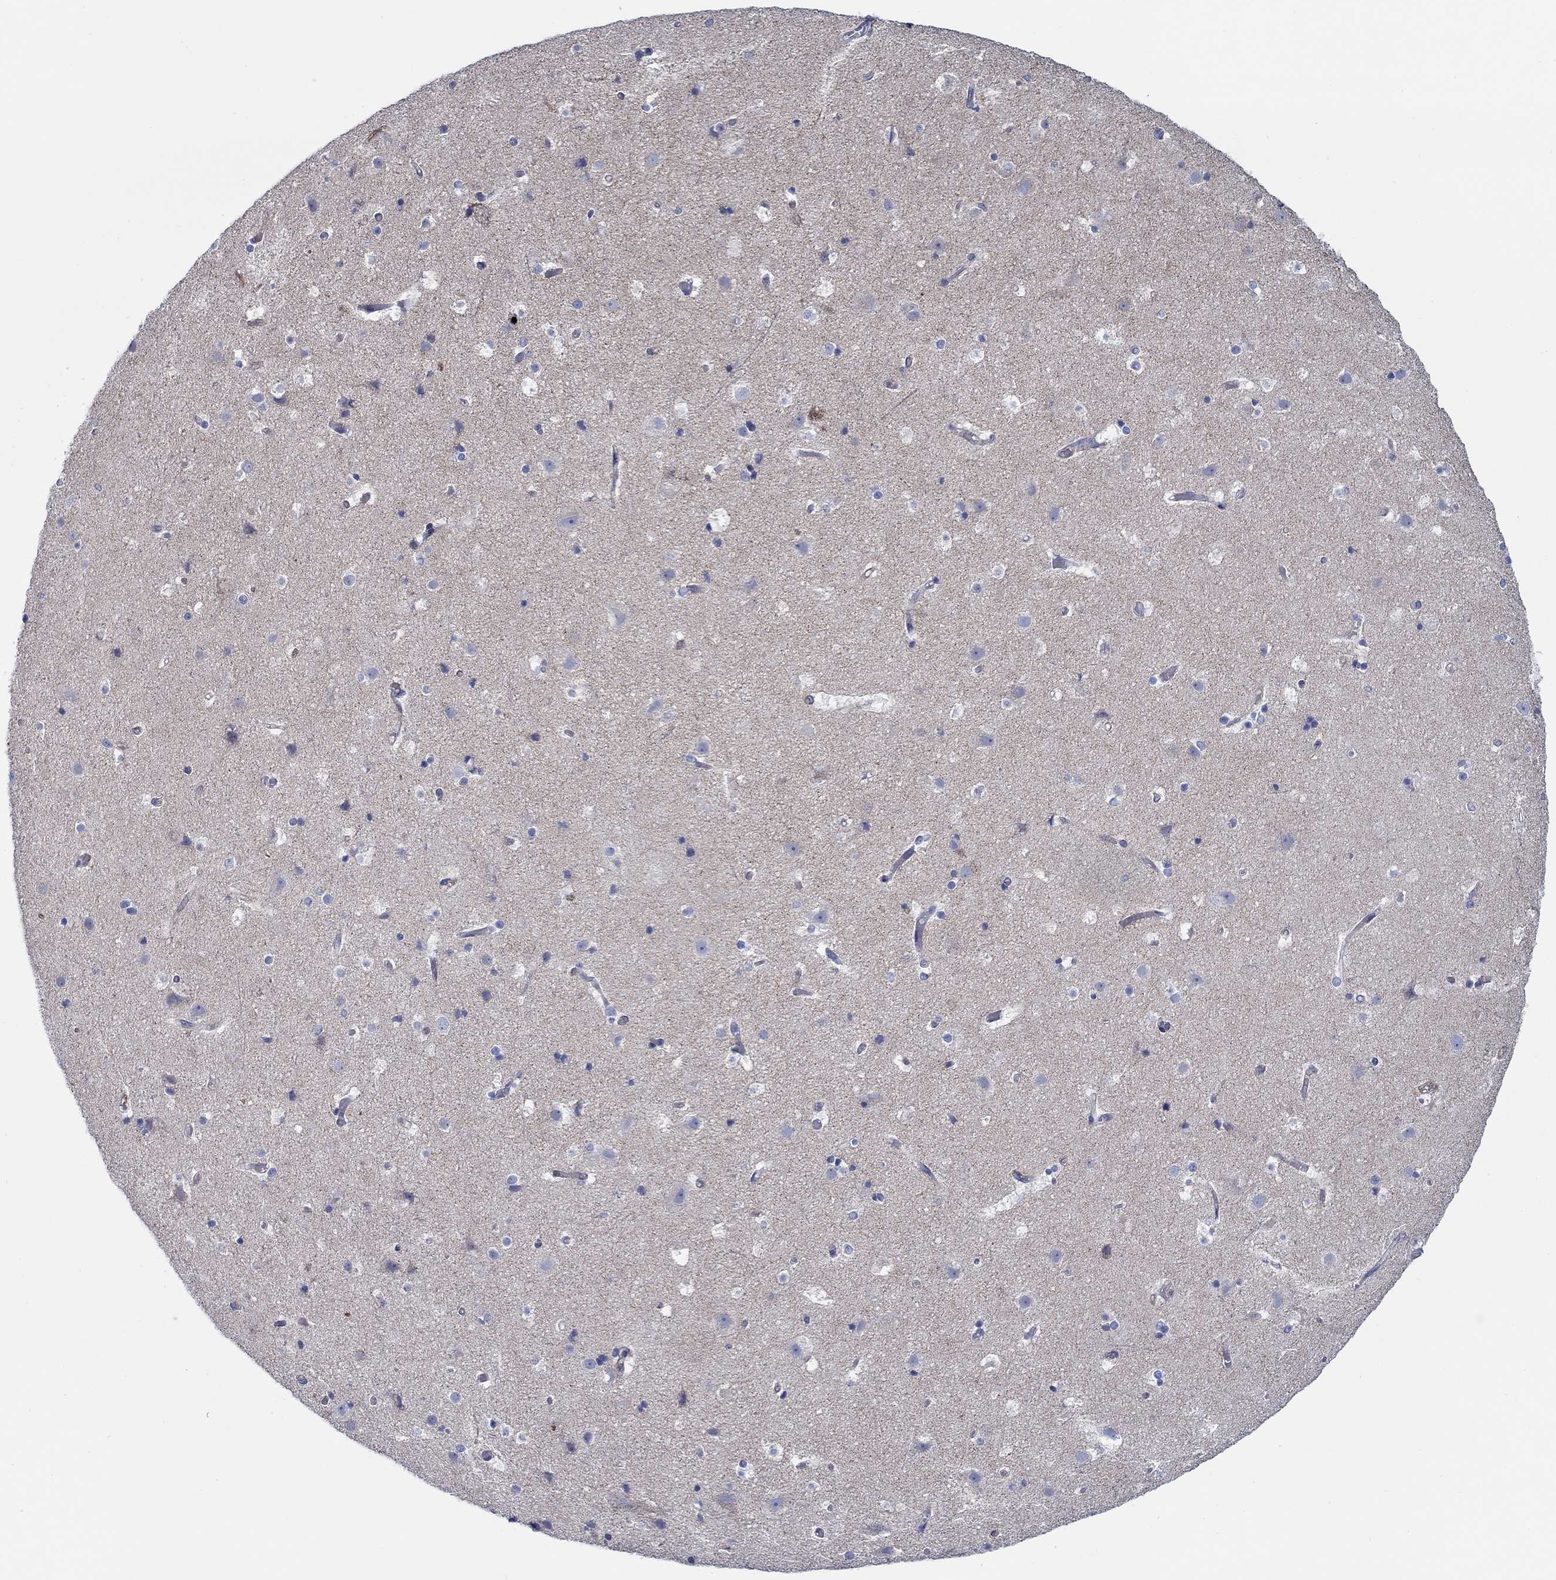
{"staining": {"intensity": "negative", "quantity": "none", "location": "none"}, "tissue": "cerebral cortex", "cell_type": "Endothelial cells", "image_type": "normal", "snomed": [{"axis": "morphology", "description": "Normal tissue, NOS"}, {"axis": "topography", "description": "Cerebral cortex"}], "caption": "This is a image of immunohistochemistry (IHC) staining of unremarkable cerebral cortex, which shows no positivity in endothelial cells. (Immunohistochemistry (ihc), brightfield microscopy, high magnification).", "gene": "FMN1", "patient": {"sex": "female", "age": 52}}